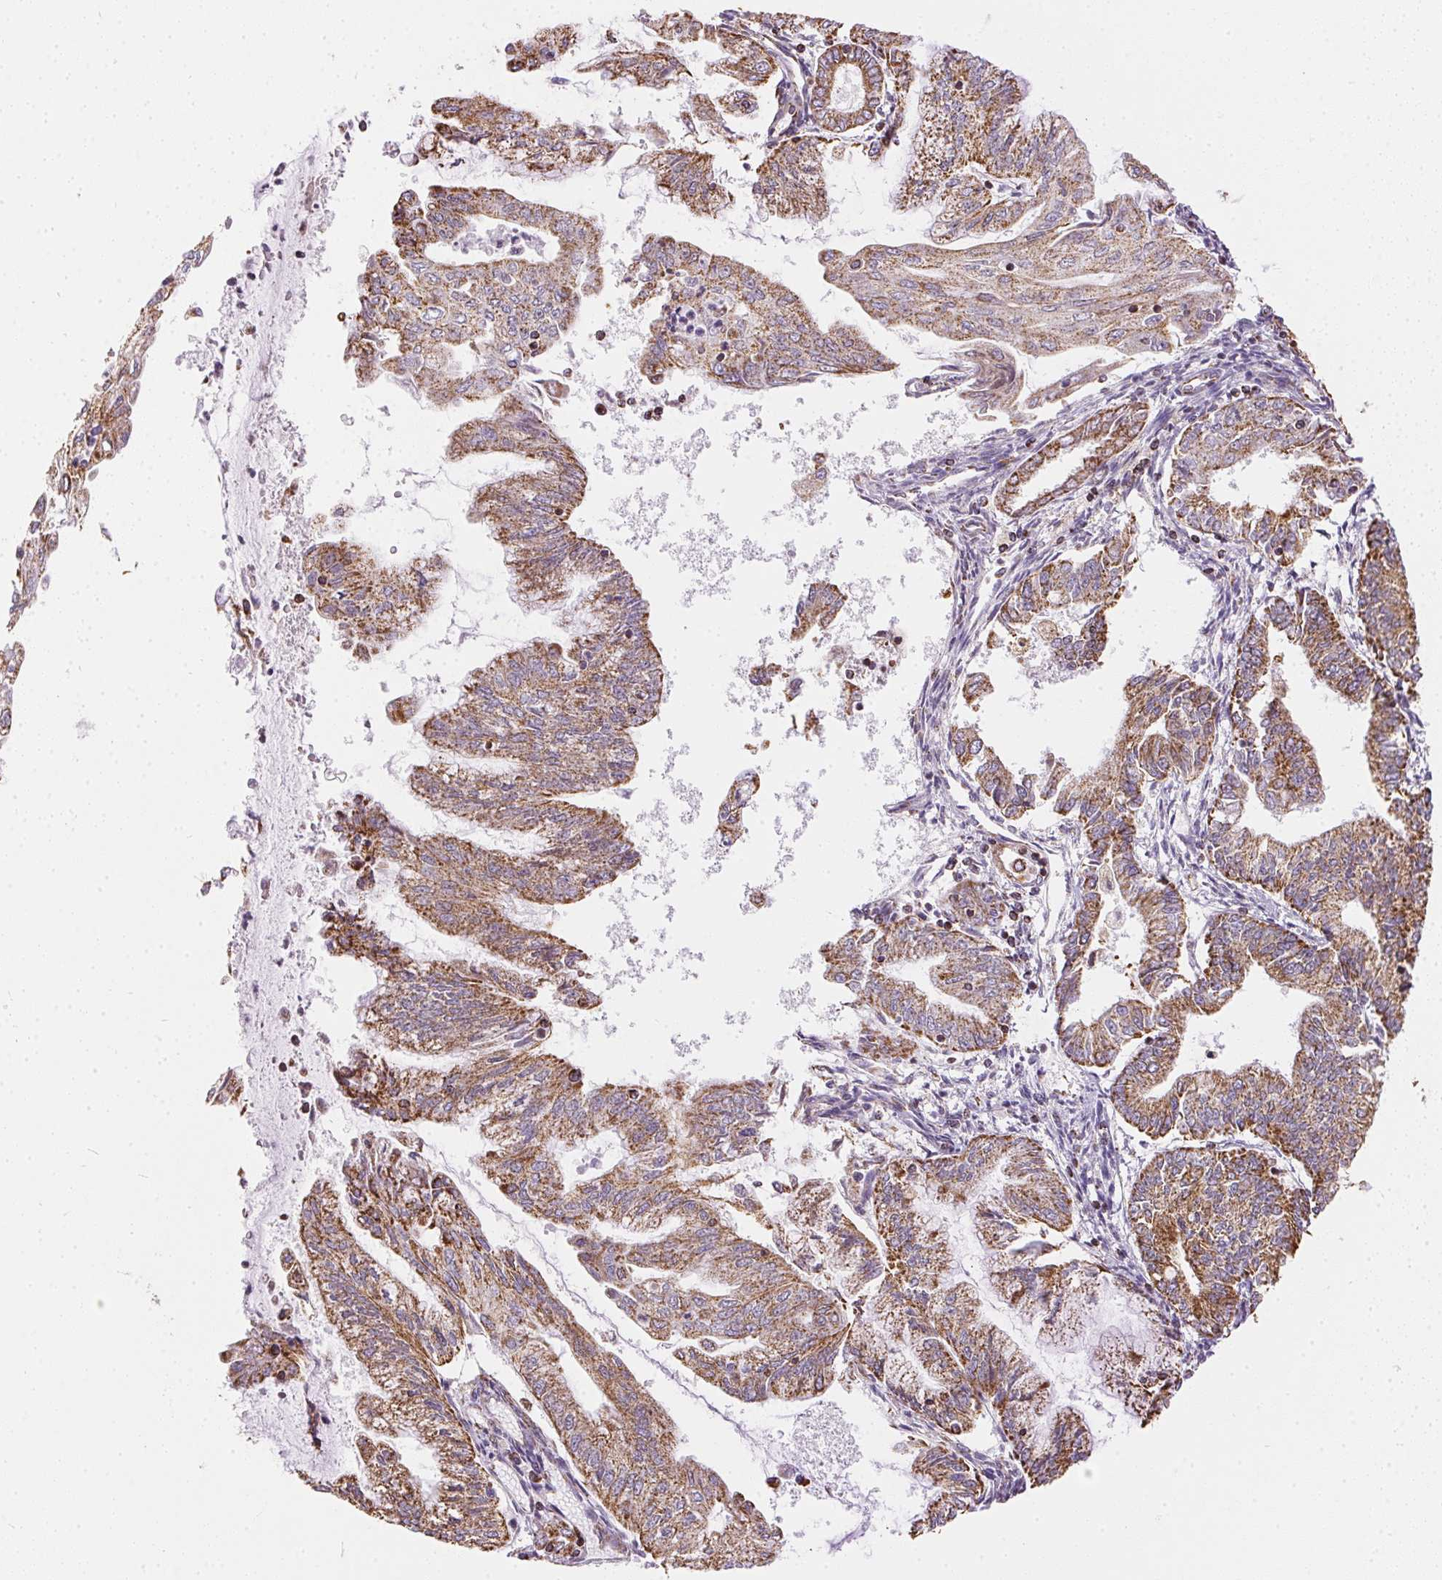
{"staining": {"intensity": "strong", "quantity": ">75%", "location": "cytoplasmic/membranous"}, "tissue": "endometrial cancer", "cell_type": "Tumor cells", "image_type": "cancer", "snomed": [{"axis": "morphology", "description": "Adenocarcinoma, NOS"}, {"axis": "topography", "description": "Endometrium"}], "caption": "Endometrial adenocarcinoma stained for a protein (brown) displays strong cytoplasmic/membranous positive positivity in approximately >75% of tumor cells.", "gene": "MAPK11", "patient": {"sex": "female", "age": 55}}